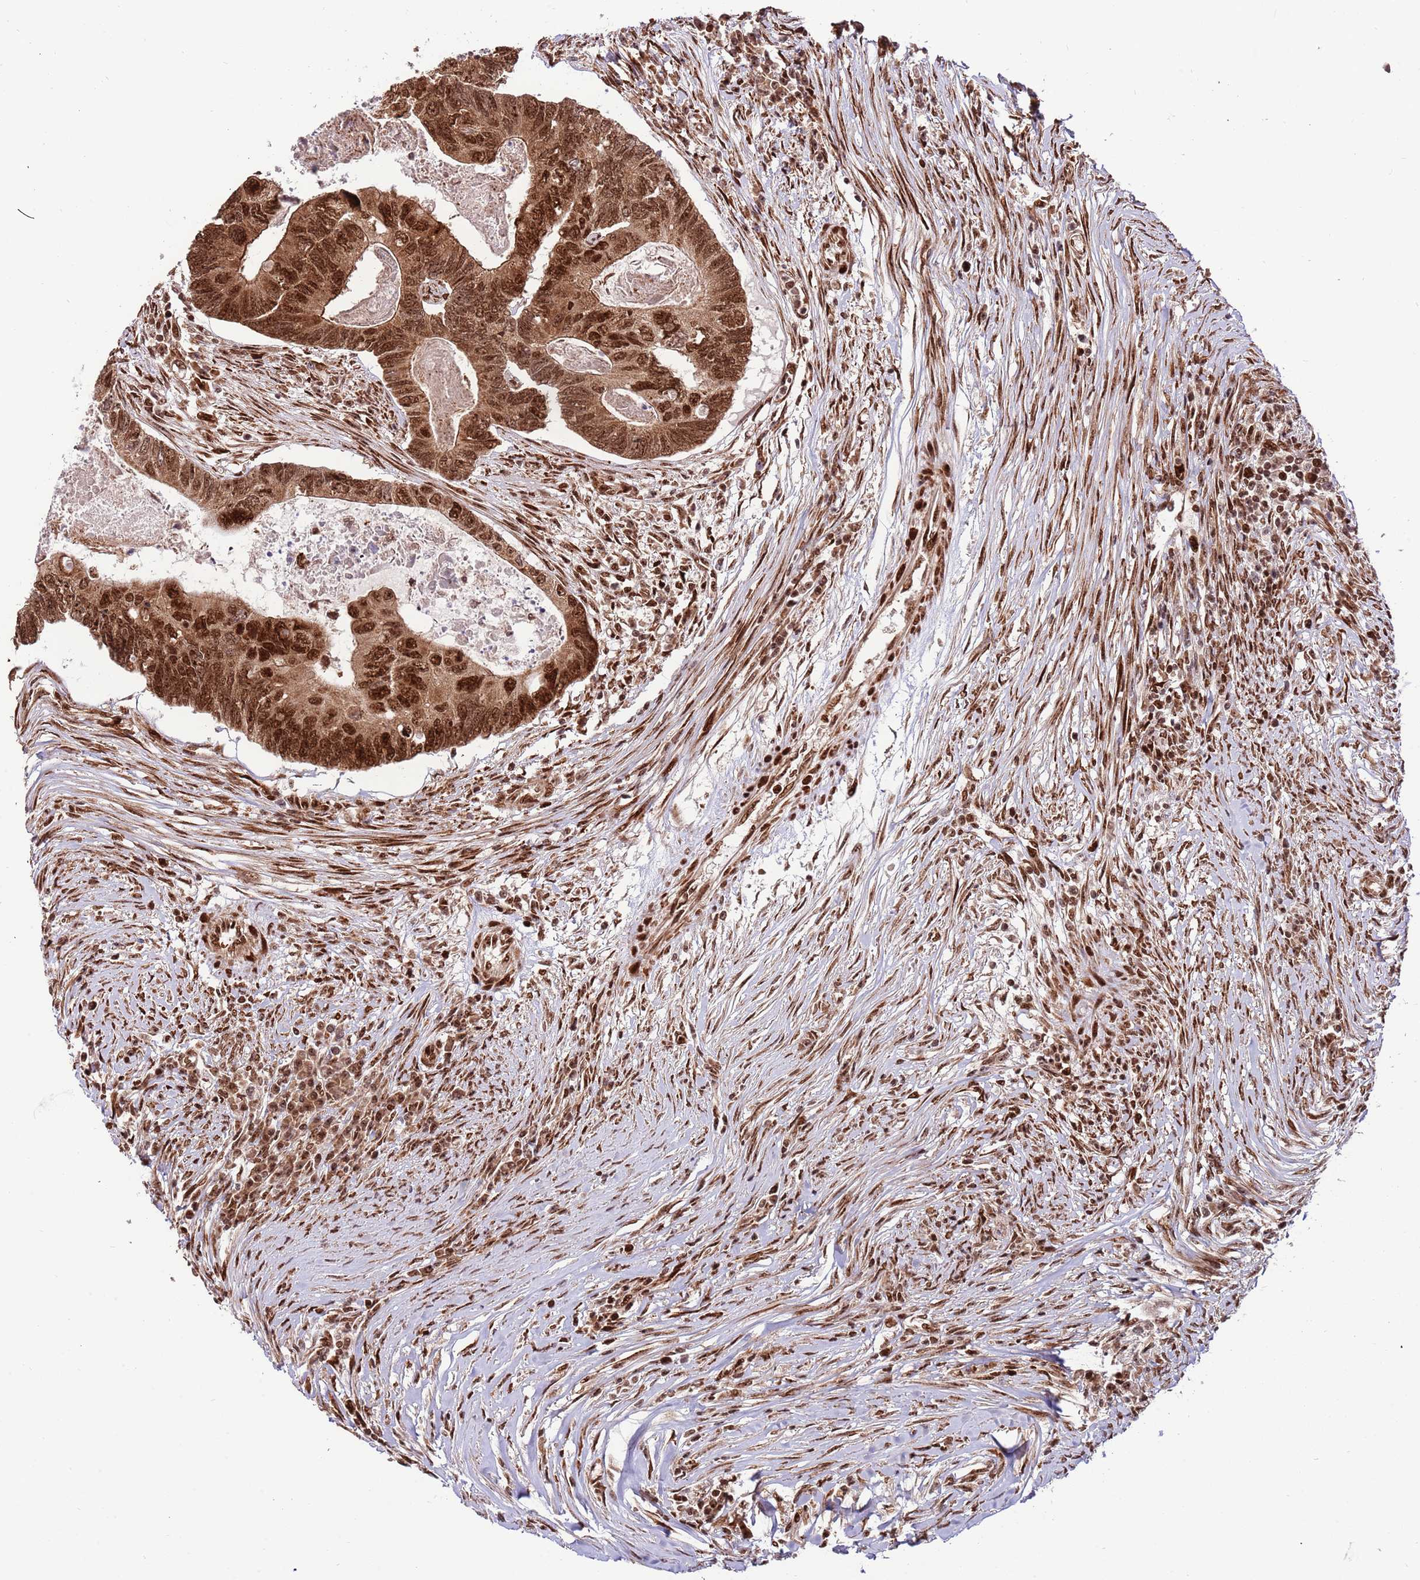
{"staining": {"intensity": "strong", "quantity": ">75%", "location": "nuclear"}, "tissue": "colorectal cancer", "cell_type": "Tumor cells", "image_type": "cancer", "snomed": [{"axis": "morphology", "description": "Adenocarcinoma, NOS"}, {"axis": "topography", "description": "Colon"}], "caption": "Human adenocarcinoma (colorectal) stained with a protein marker exhibits strong staining in tumor cells.", "gene": "RIF1", "patient": {"sex": "female", "age": 67}}